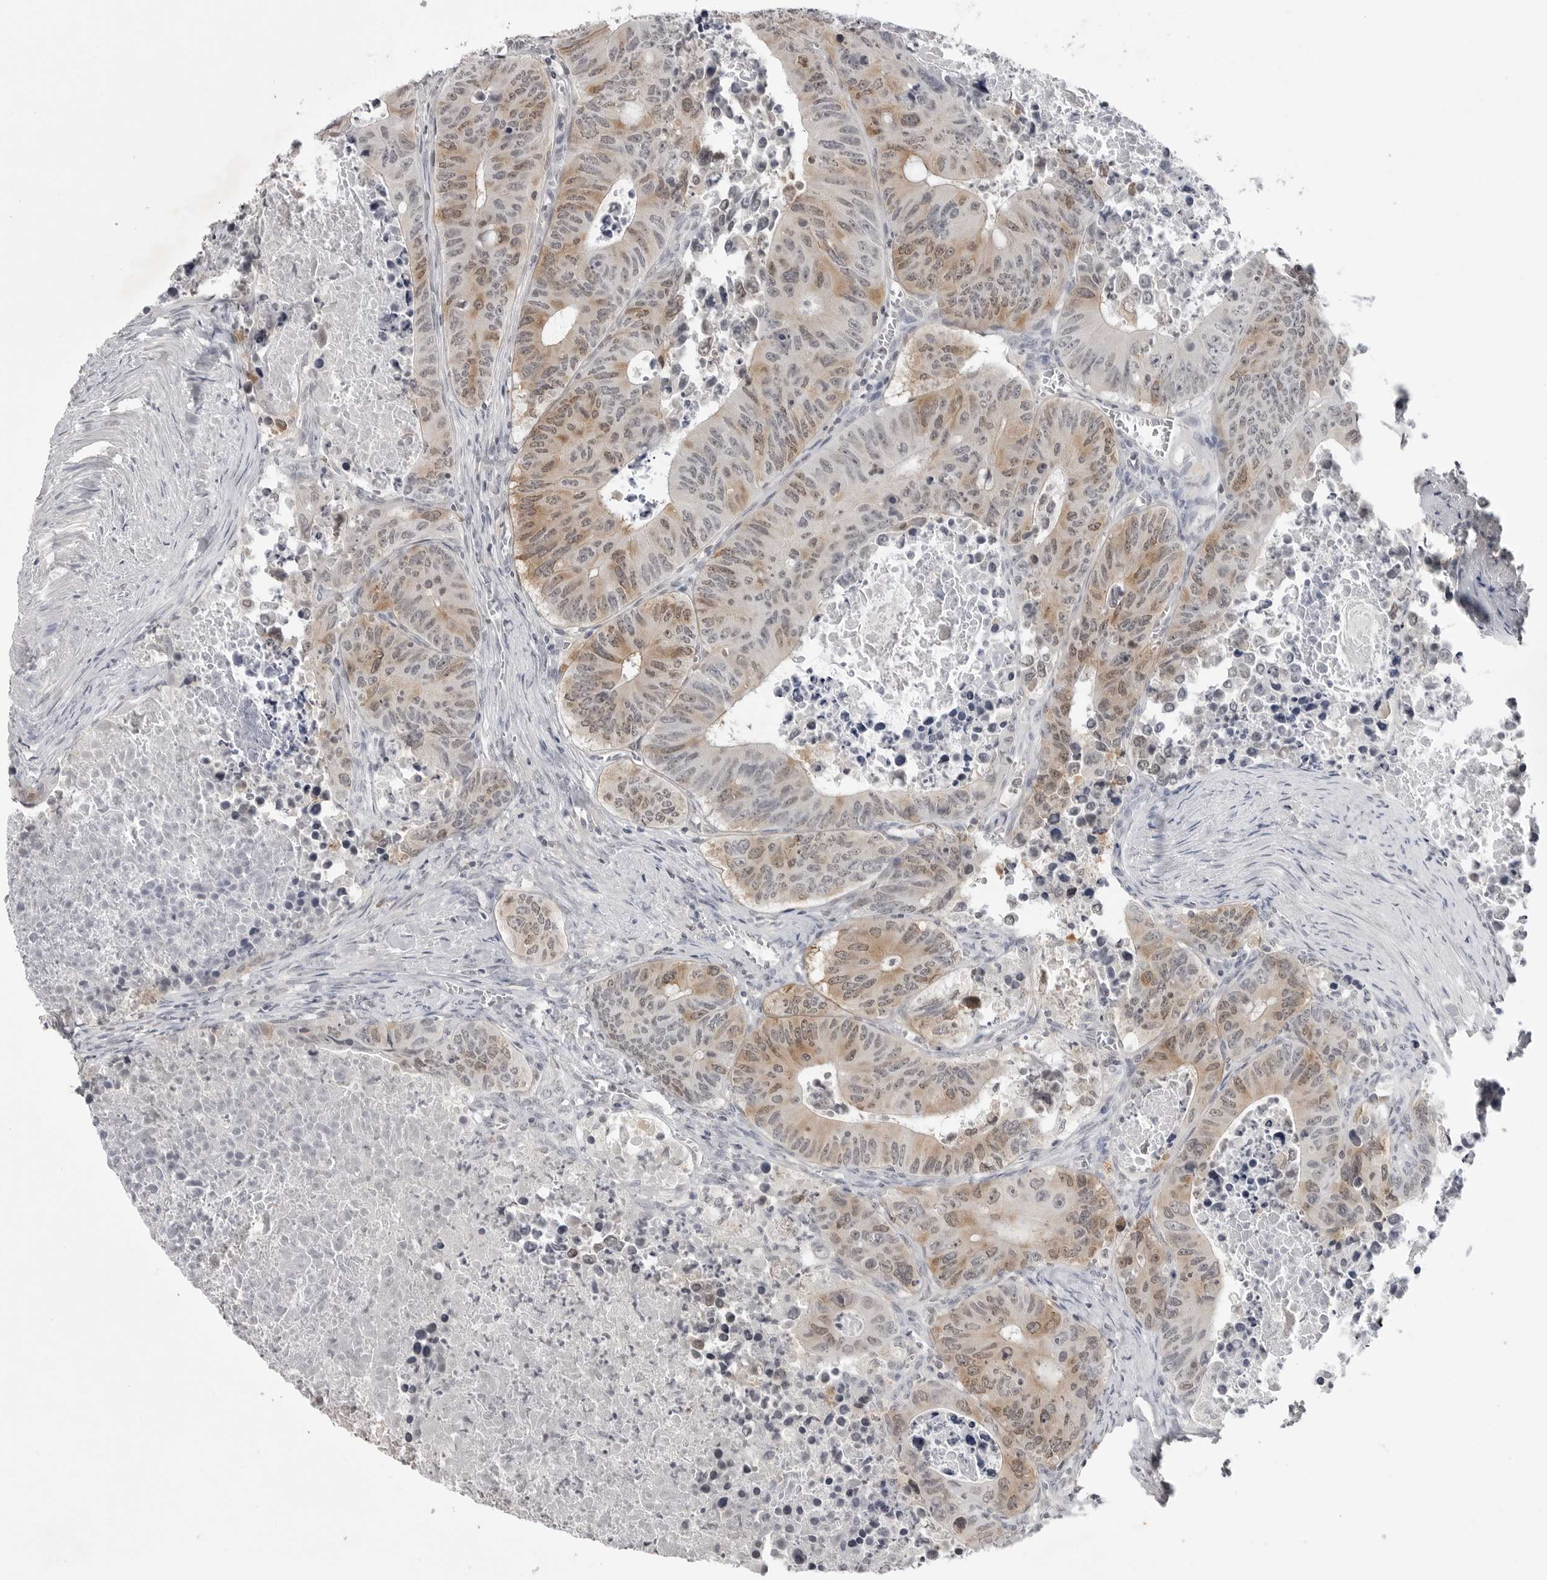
{"staining": {"intensity": "moderate", "quantity": ">75%", "location": "cytoplasmic/membranous"}, "tissue": "colorectal cancer", "cell_type": "Tumor cells", "image_type": "cancer", "snomed": [{"axis": "morphology", "description": "Adenocarcinoma, NOS"}, {"axis": "topography", "description": "Colon"}], "caption": "Protein analysis of colorectal cancer tissue reveals moderate cytoplasmic/membranous expression in approximately >75% of tumor cells.", "gene": "RRM1", "patient": {"sex": "male", "age": 87}}